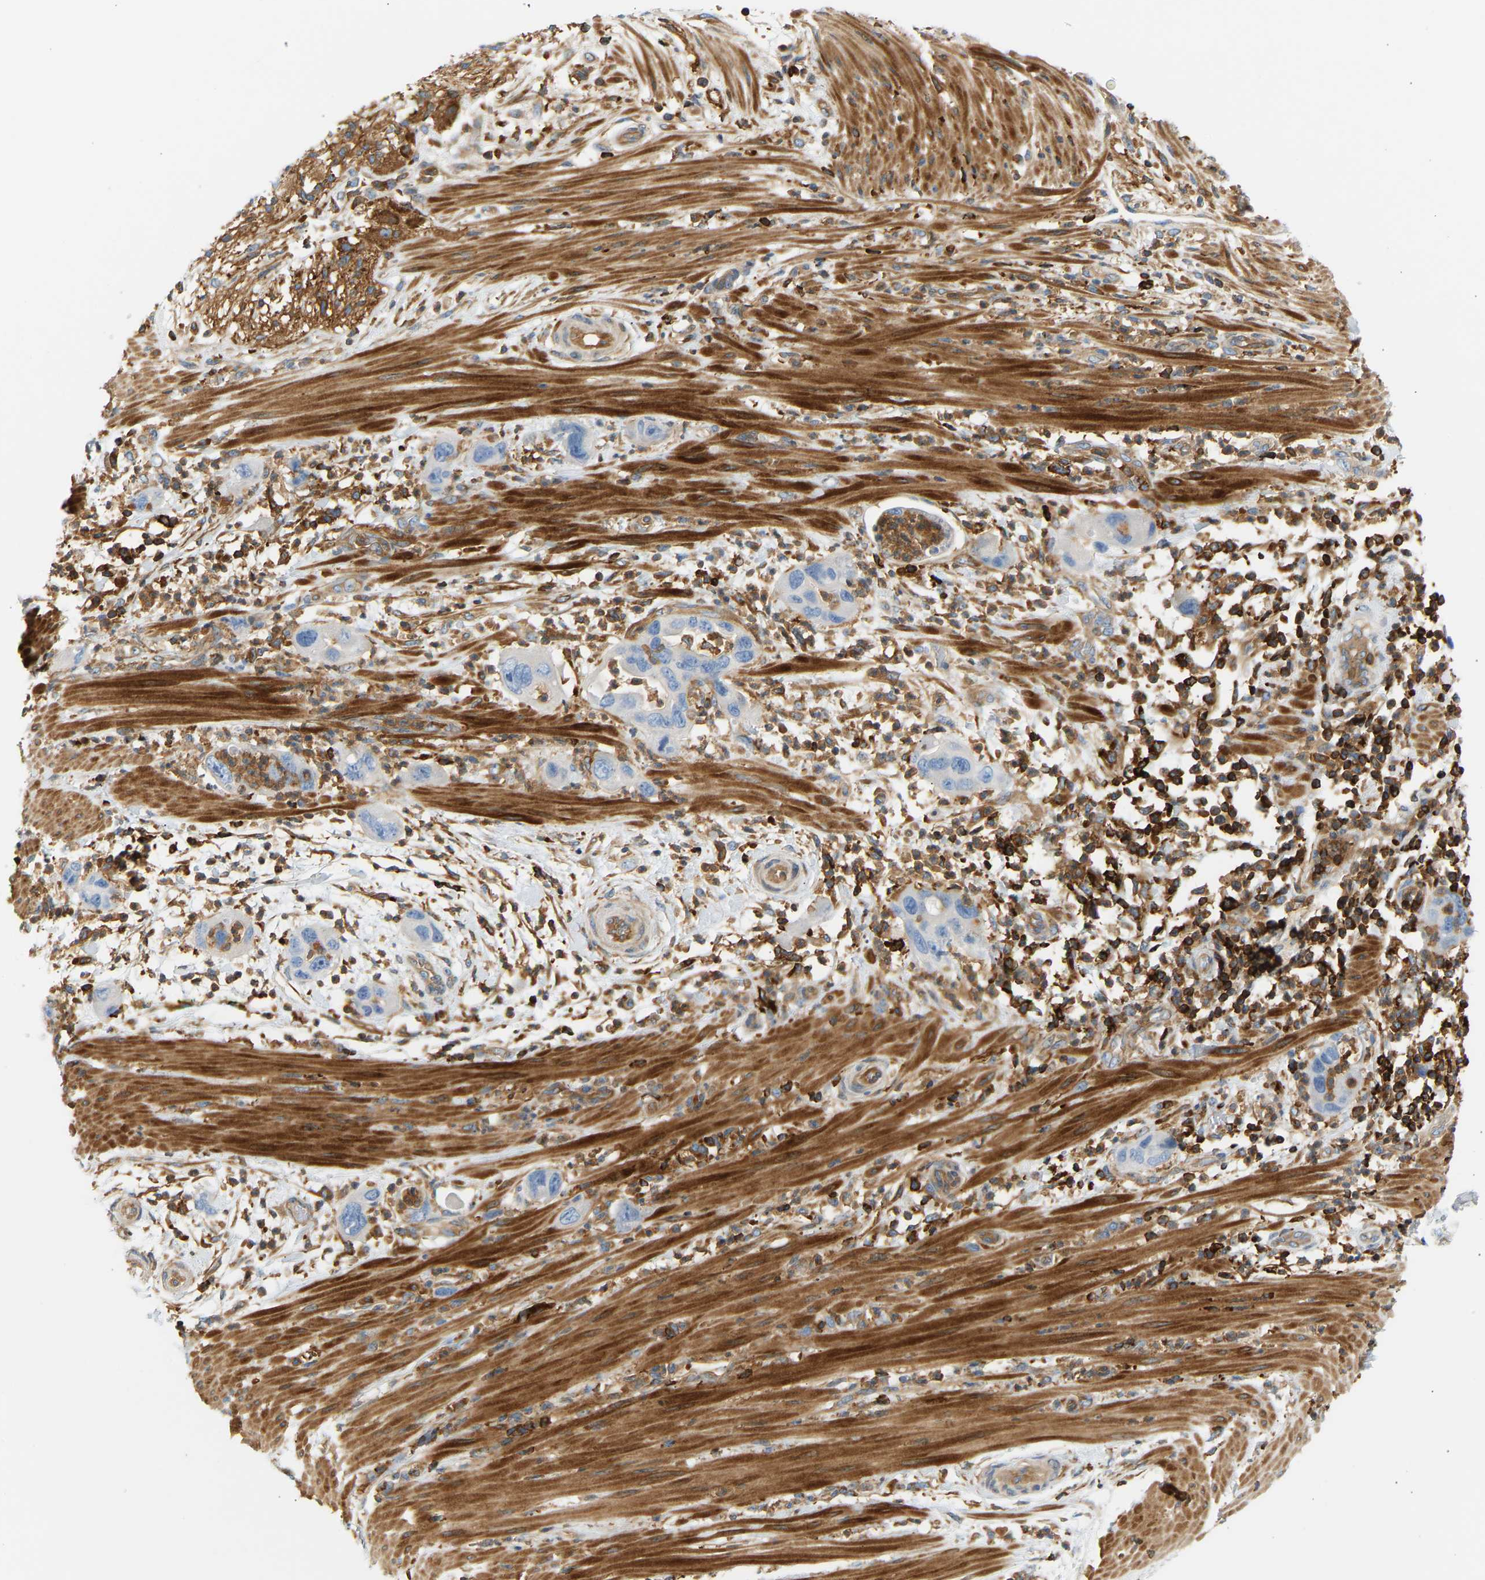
{"staining": {"intensity": "negative", "quantity": "none", "location": "none"}, "tissue": "pancreatic cancer", "cell_type": "Tumor cells", "image_type": "cancer", "snomed": [{"axis": "morphology", "description": "Adenocarcinoma, NOS"}, {"axis": "topography", "description": "Pancreas"}], "caption": "Protein analysis of pancreatic cancer (adenocarcinoma) demonstrates no significant positivity in tumor cells.", "gene": "FNBP1", "patient": {"sex": "female", "age": 71}}